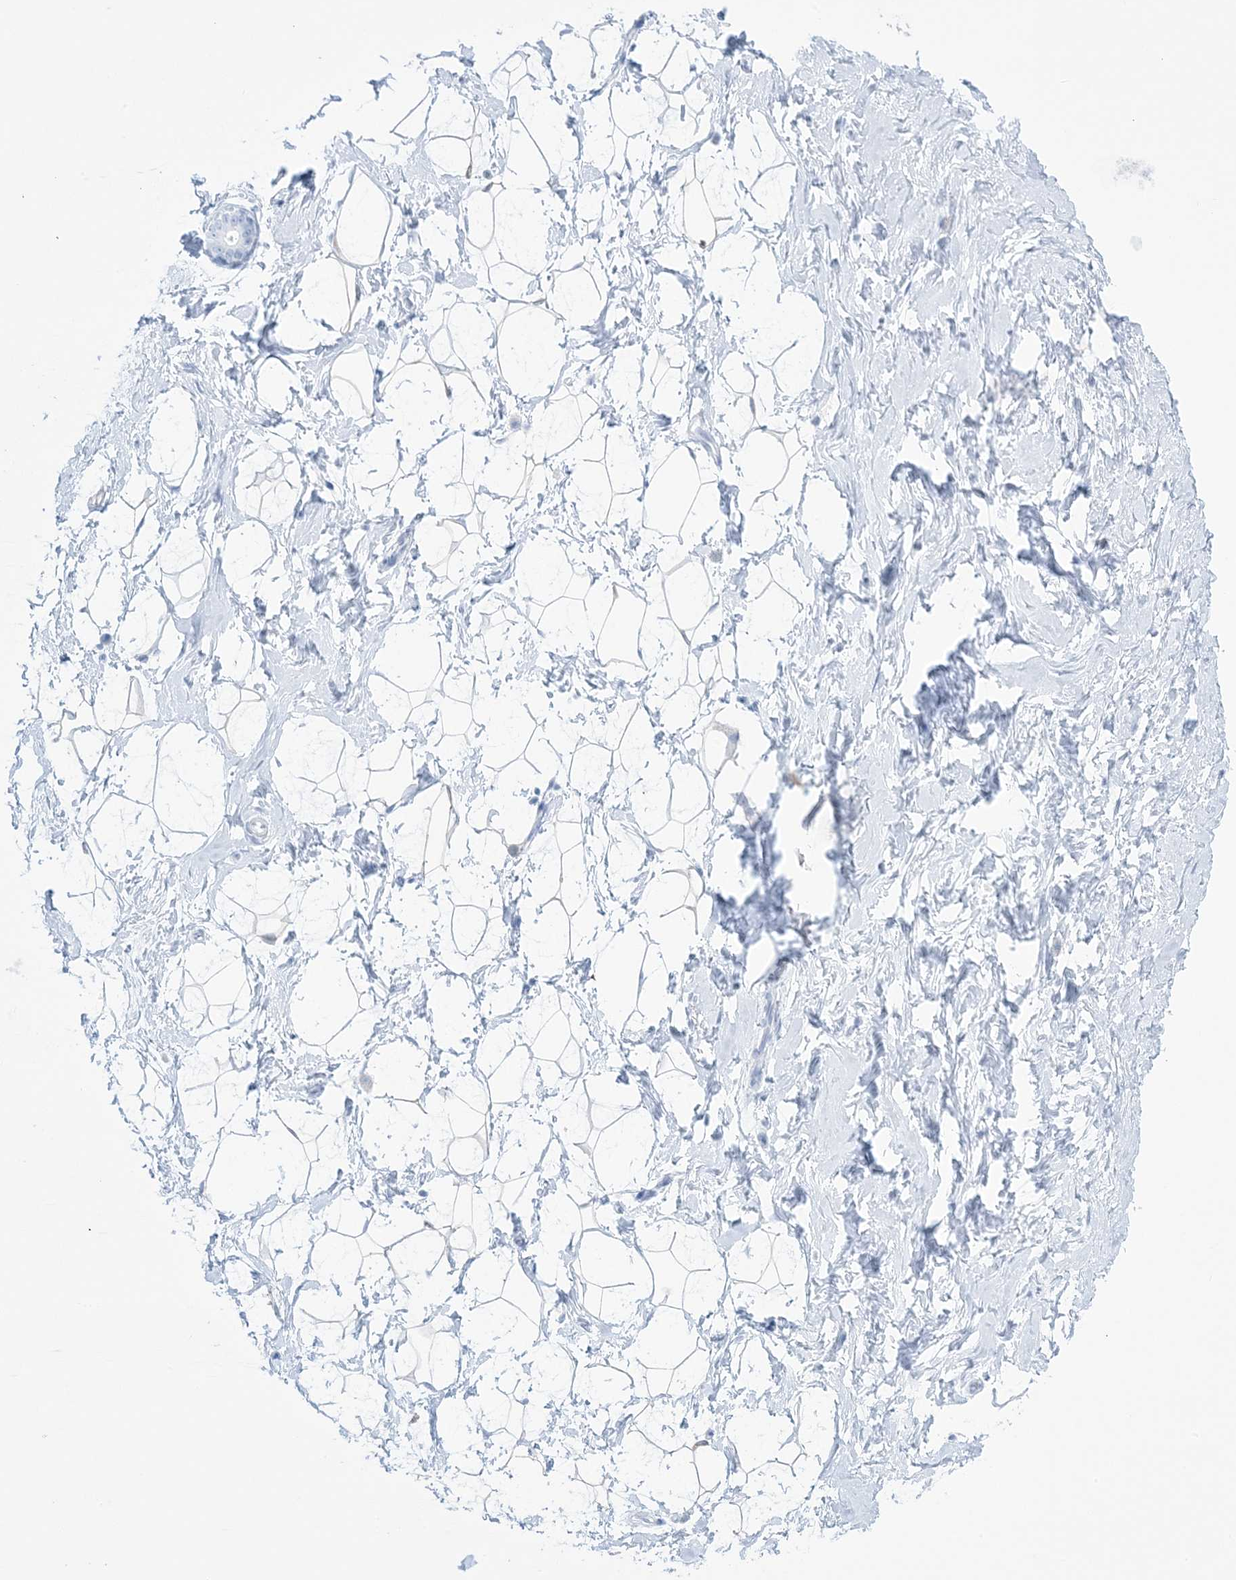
{"staining": {"intensity": "negative", "quantity": "none", "location": "none"}, "tissue": "breast", "cell_type": "Adipocytes", "image_type": "normal", "snomed": [{"axis": "morphology", "description": "Normal tissue, NOS"}, {"axis": "morphology", "description": "Adenoma, NOS"}, {"axis": "topography", "description": "Breast"}], "caption": "DAB immunohistochemical staining of normal human breast demonstrates no significant expression in adipocytes. (DAB IHC, high magnification).", "gene": "AGXT", "patient": {"sex": "female", "age": 23}}